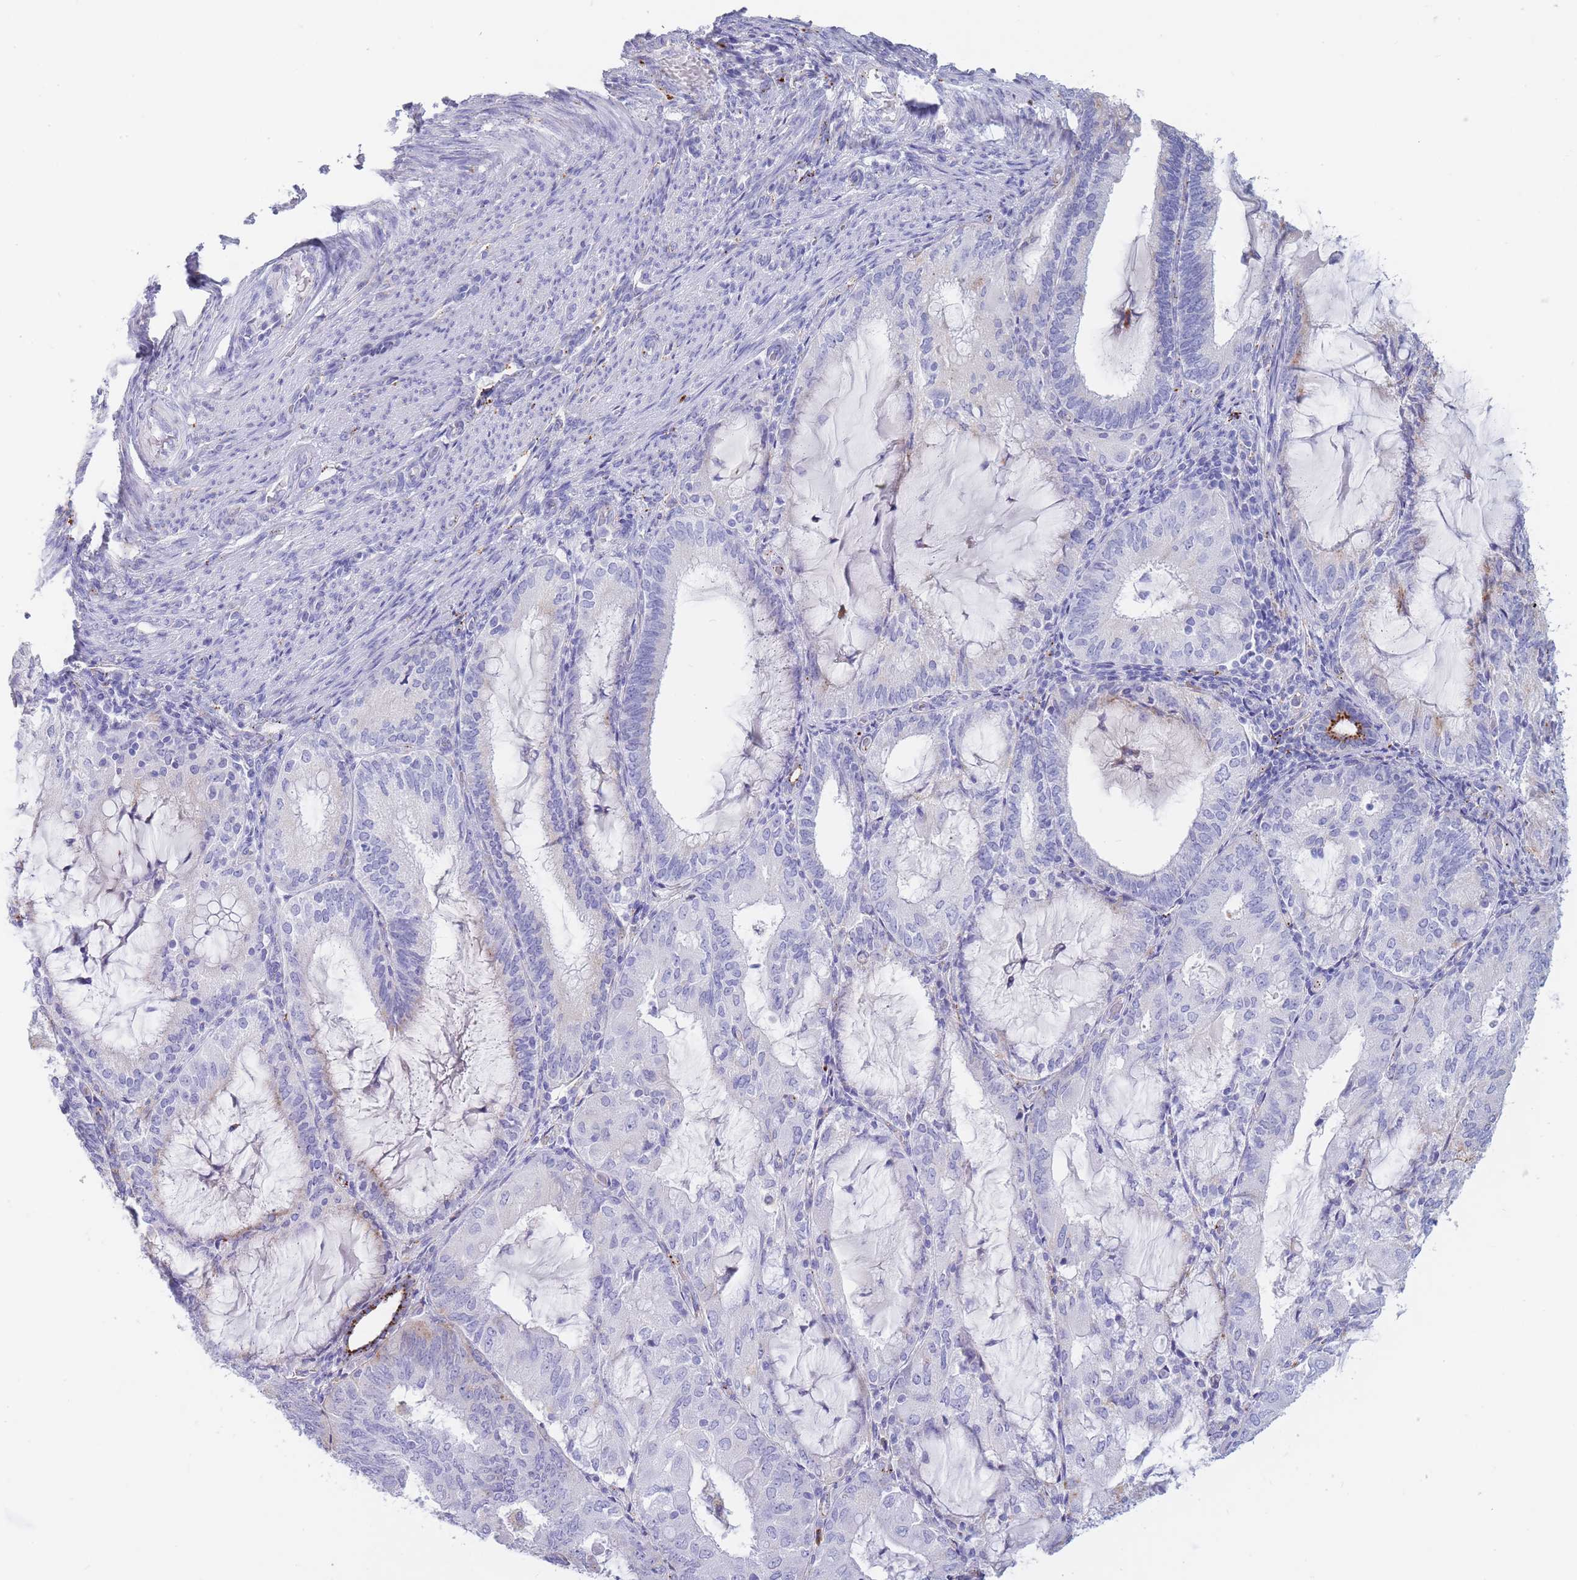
{"staining": {"intensity": "negative", "quantity": "none", "location": "none"}, "tissue": "endometrial cancer", "cell_type": "Tumor cells", "image_type": "cancer", "snomed": [{"axis": "morphology", "description": "Adenocarcinoma, NOS"}, {"axis": "topography", "description": "Endometrium"}], "caption": "Human endometrial cancer (adenocarcinoma) stained for a protein using immunohistochemistry (IHC) exhibits no positivity in tumor cells.", "gene": "GAA", "patient": {"sex": "female", "age": 81}}